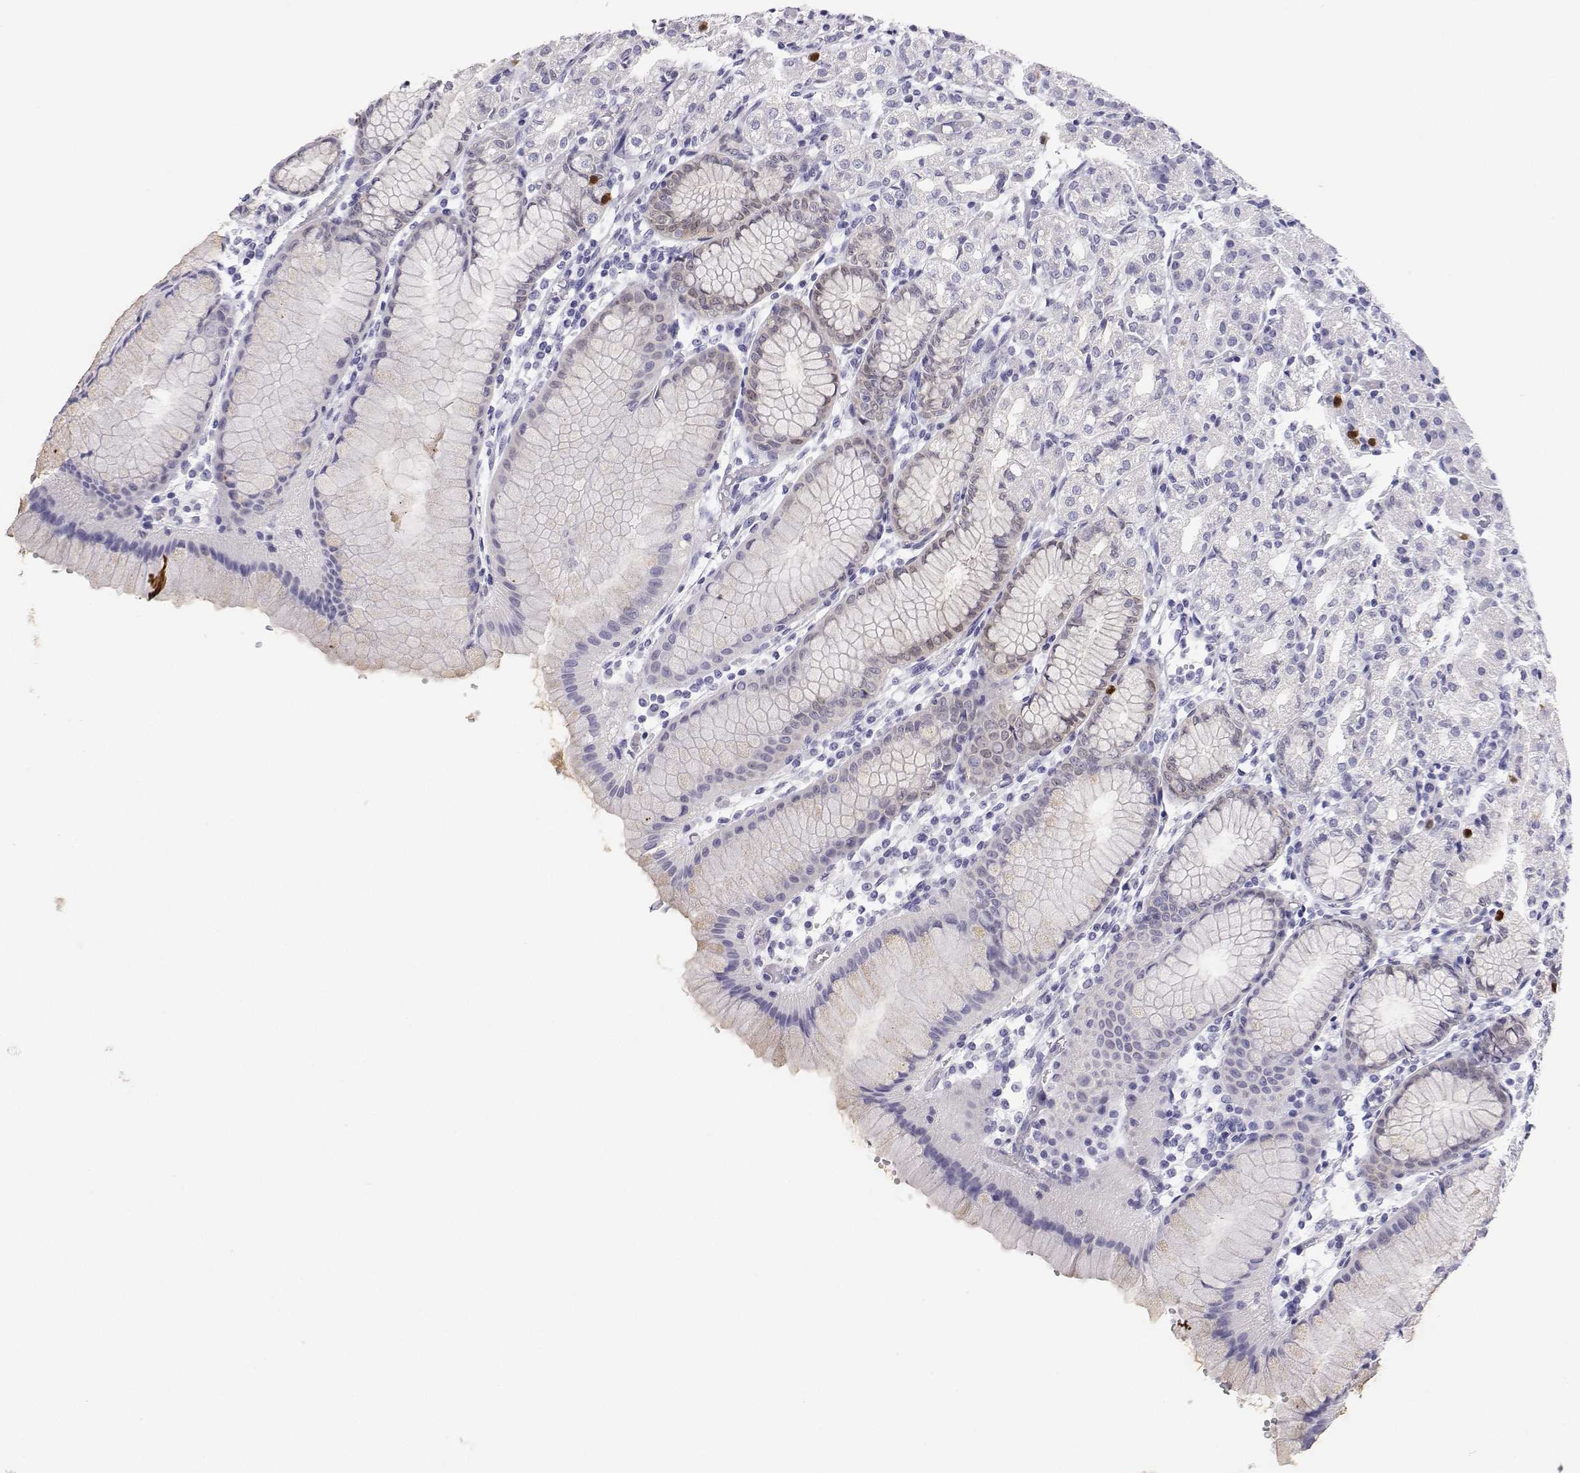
{"staining": {"intensity": "negative", "quantity": "none", "location": "none"}, "tissue": "stomach", "cell_type": "Glandular cells", "image_type": "normal", "snomed": [{"axis": "morphology", "description": "Normal tissue, NOS"}, {"axis": "topography", "description": "Stomach"}], "caption": "The immunohistochemistry (IHC) micrograph has no significant staining in glandular cells of stomach.", "gene": "BHMT", "patient": {"sex": "female", "age": 57}}